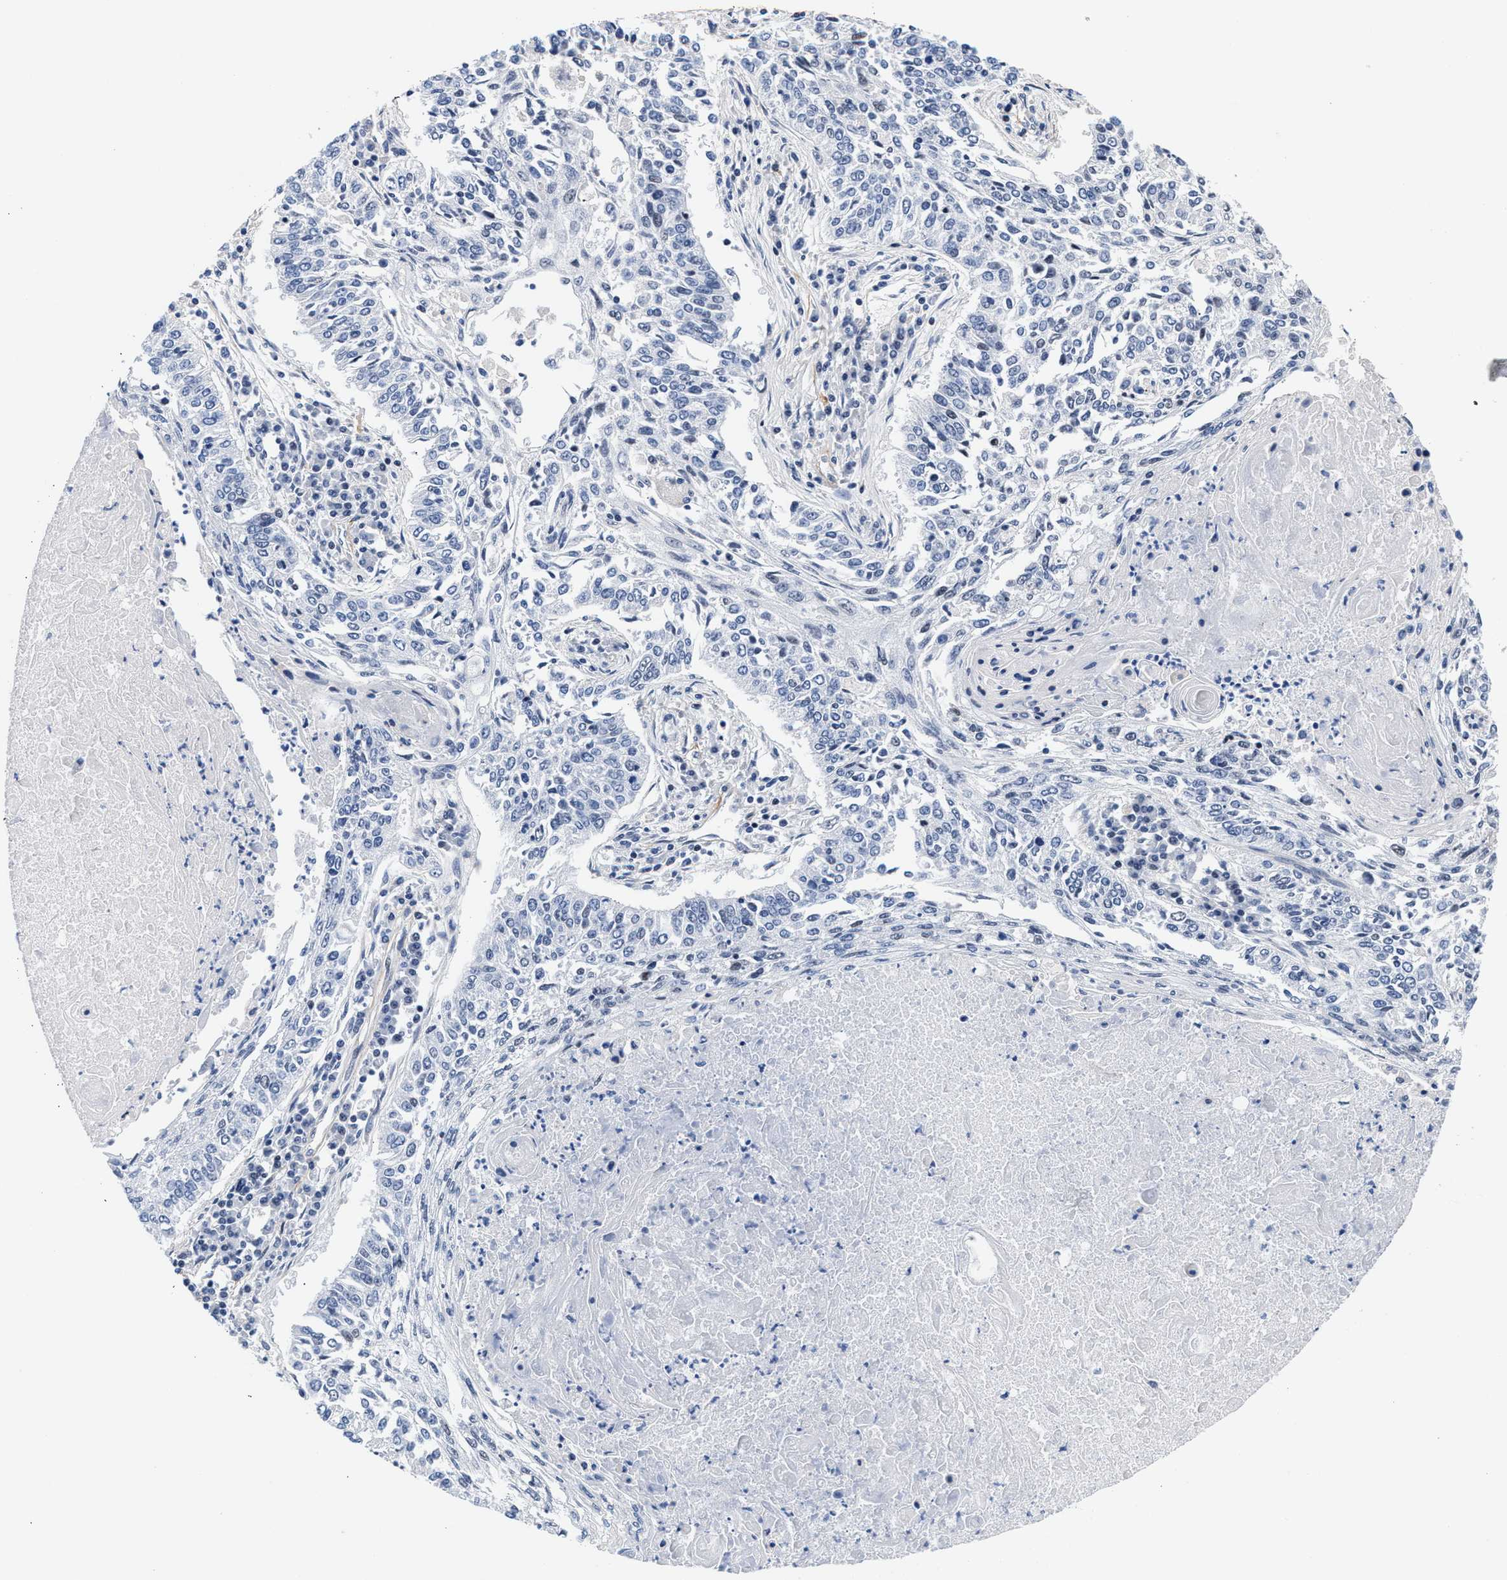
{"staining": {"intensity": "negative", "quantity": "none", "location": "none"}, "tissue": "lung cancer", "cell_type": "Tumor cells", "image_type": "cancer", "snomed": [{"axis": "morphology", "description": "Normal tissue, NOS"}, {"axis": "morphology", "description": "Squamous cell carcinoma, NOS"}, {"axis": "topography", "description": "Cartilage tissue"}, {"axis": "topography", "description": "Bronchus"}, {"axis": "topography", "description": "Lung"}], "caption": "Immunohistochemical staining of squamous cell carcinoma (lung) demonstrates no significant positivity in tumor cells.", "gene": "ACTL7B", "patient": {"sex": "female", "age": 49}}